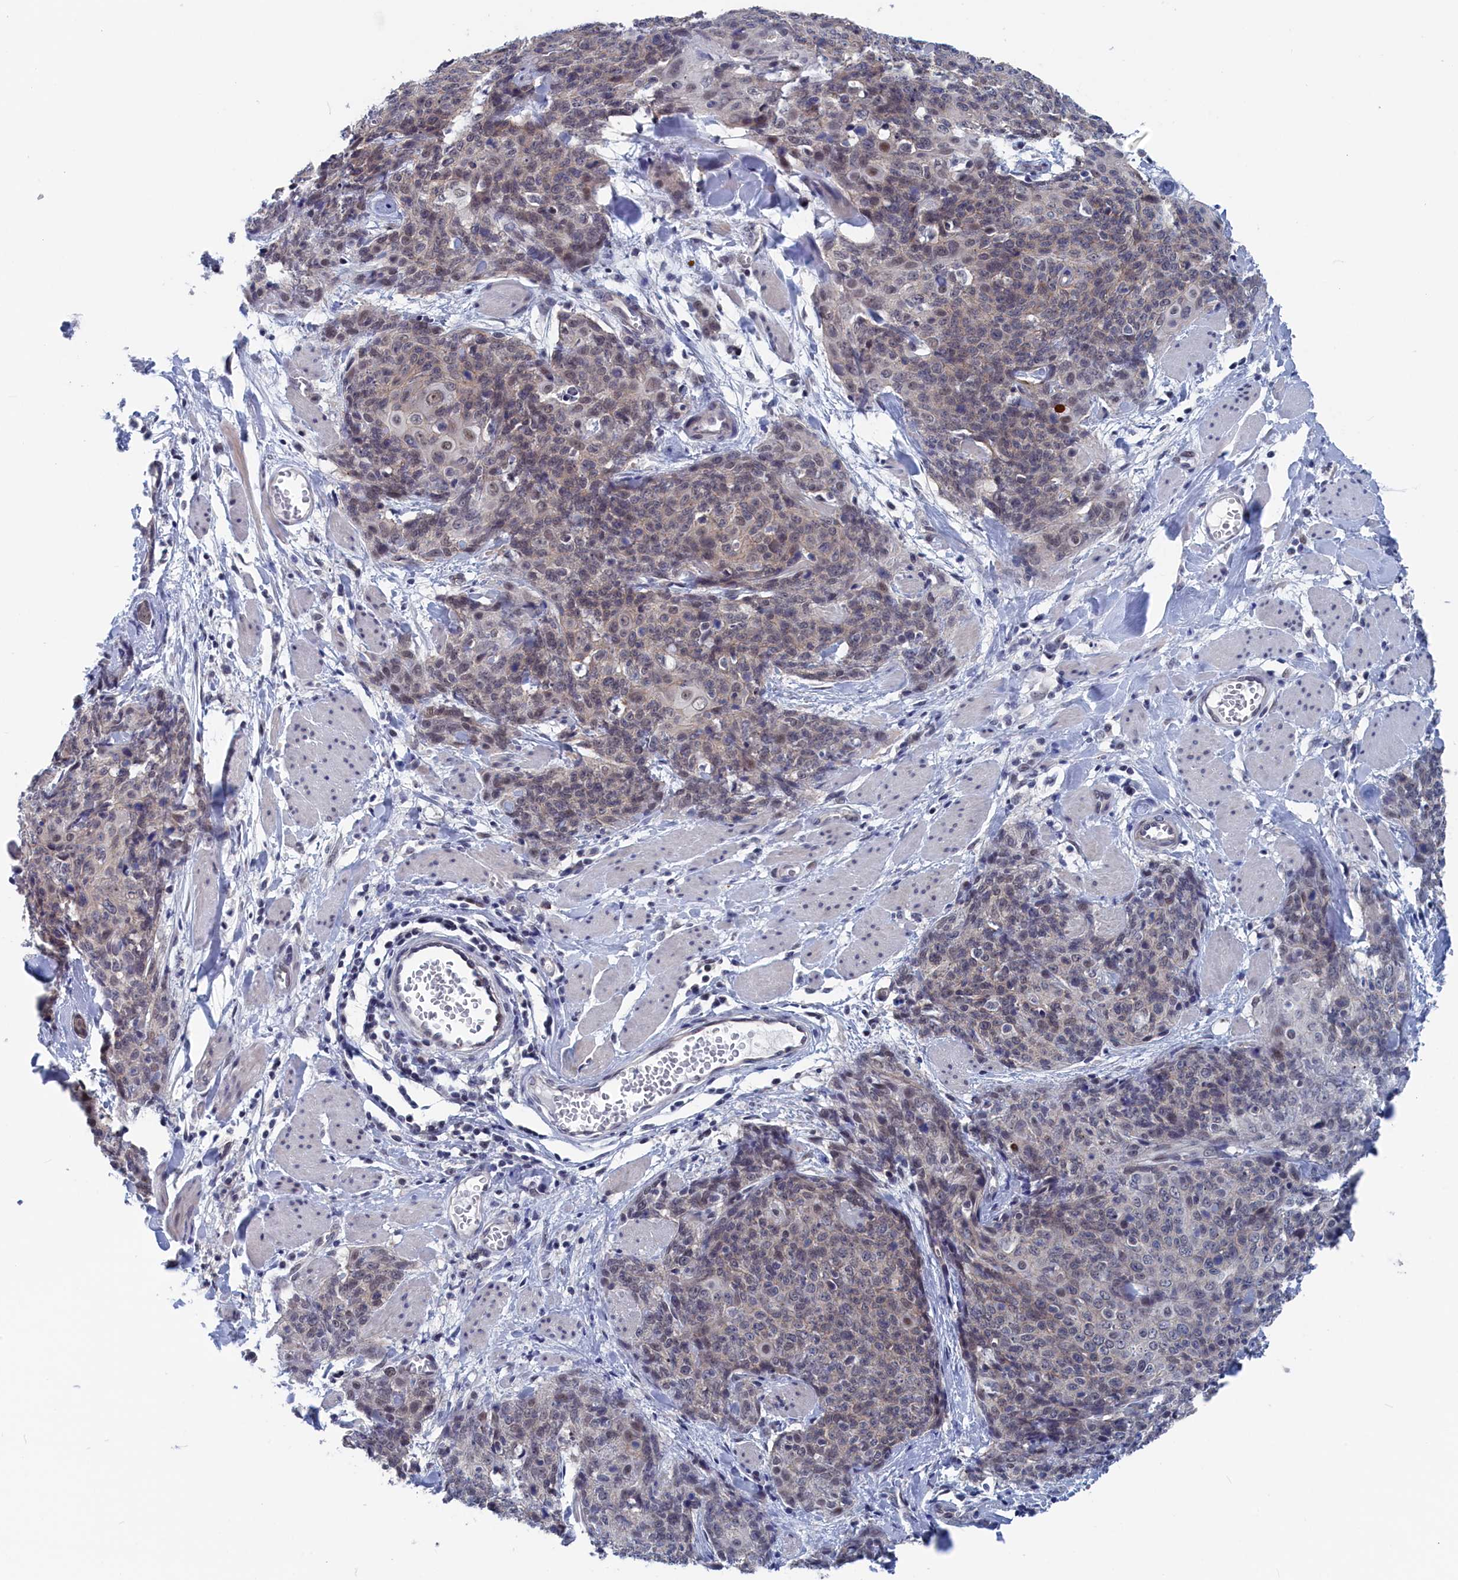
{"staining": {"intensity": "weak", "quantity": "<25%", "location": "nuclear"}, "tissue": "skin cancer", "cell_type": "Tumor cells", "image_type": "cancer", "snomed": [{"axis": "morphology", "description": "Squamous cell carcinoma, NOS"}, {"axis": "topography", "description": "Skin"}, {"axis": "topography", "description": "Vulva"}], "caption": "A micrograph of squamous cell carcinoma (skin) stained for a protein shows no brown staining in tumor cells.", "gene": "MARCHF3", "patient": {"sex": "female", "age": 85}}